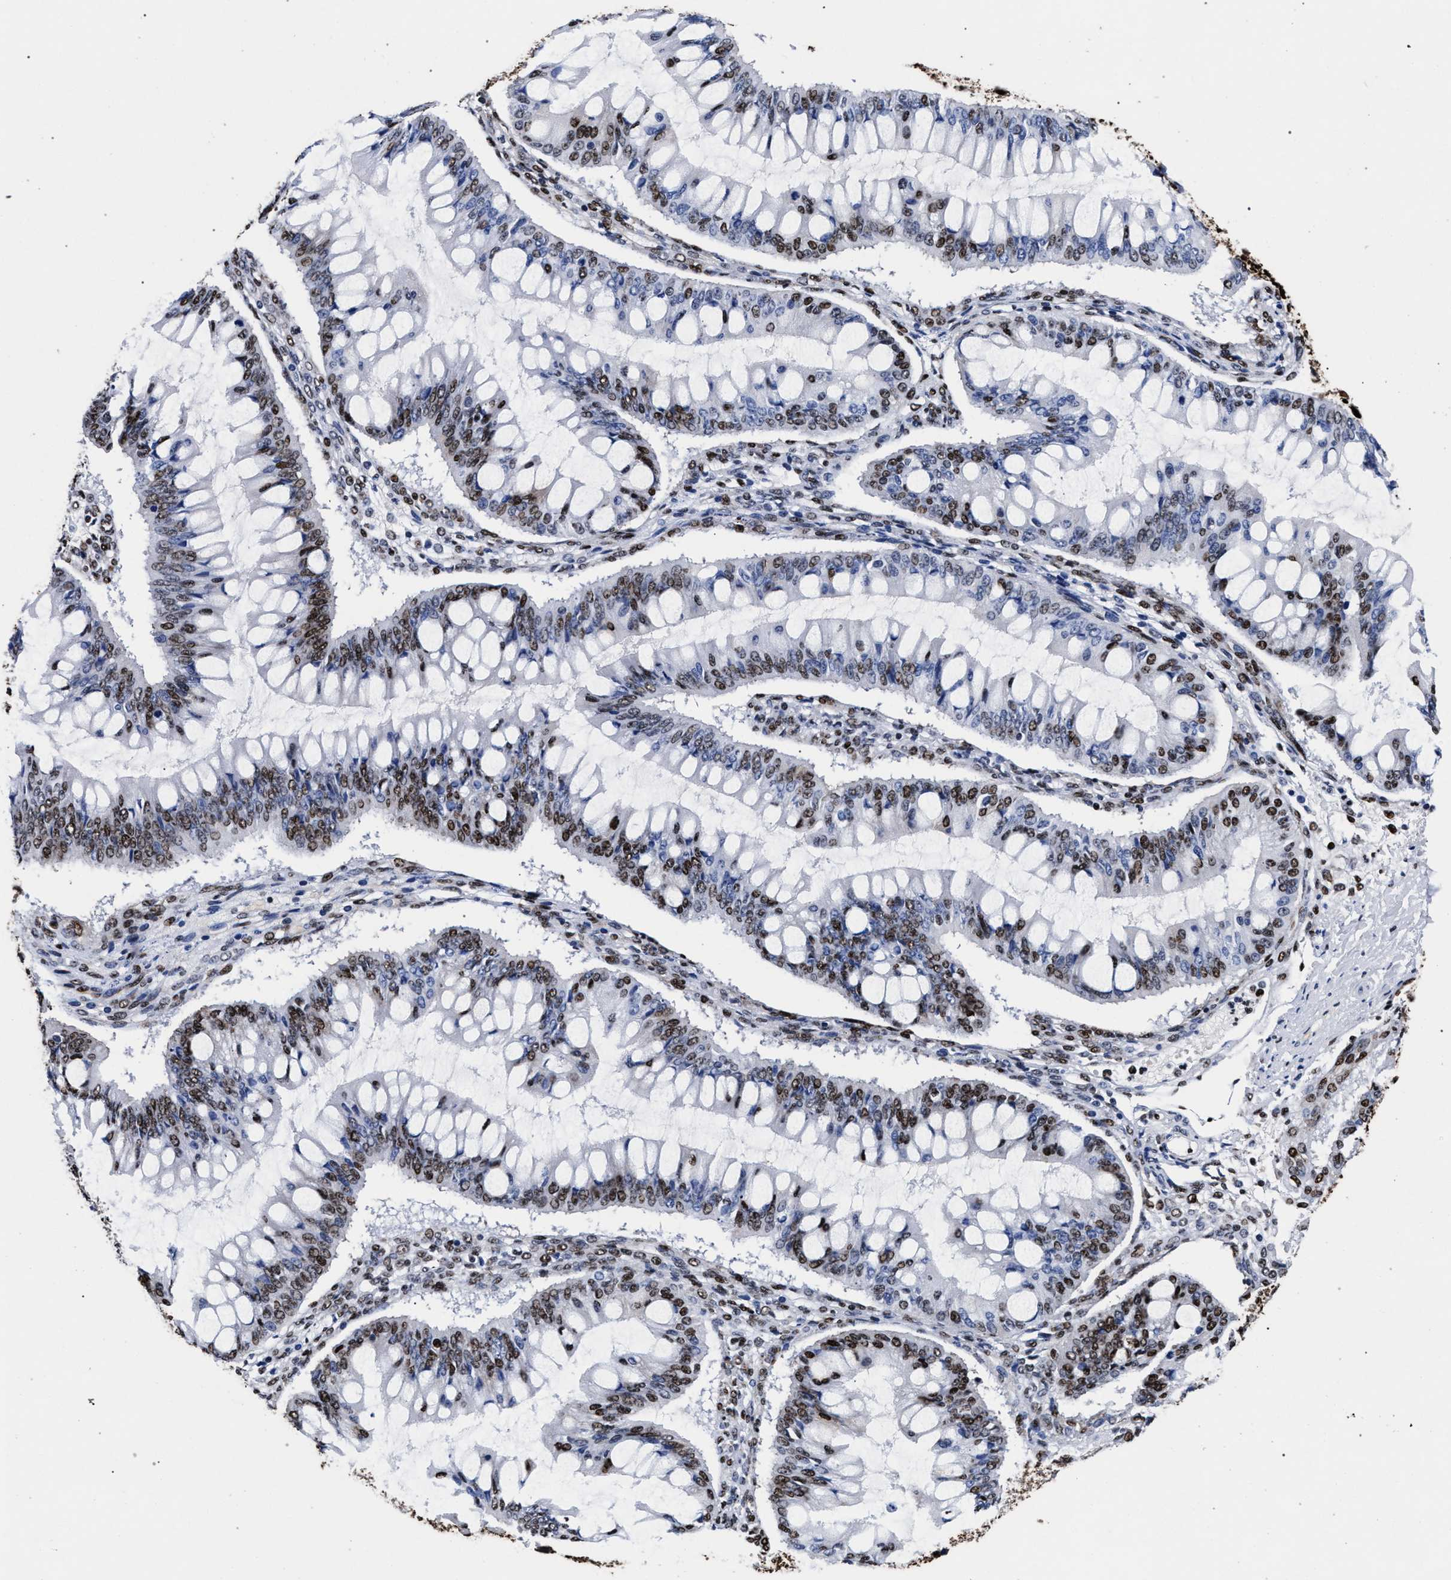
{"staining": {"intensity": "moderate", "quantity": ">75%", "location": "nuclear"}, "tissue": "ovarian cancer", "cell_type": "Tumor cells", "image_type": "cancer", "snomed": [{"axis": "morphology", "description": "Cystadenocarcinoma, mucinous, NOS"}, {"axis": "topography", "description": "Ovary"}], "caption": "Protein expression analysis of human mucinous cystadenocarcinoma (ovarian) reveals moderate nuclear staining in about >75% of tumor cells. Using DAB (3,3'-diaminobenzidine) (brown) and hematoxylin (blue) stains, captured at high magnification using brightfield microscopy.", "gene": "HNRNPA1", "patient": {"sex": "female", "age": 73}}